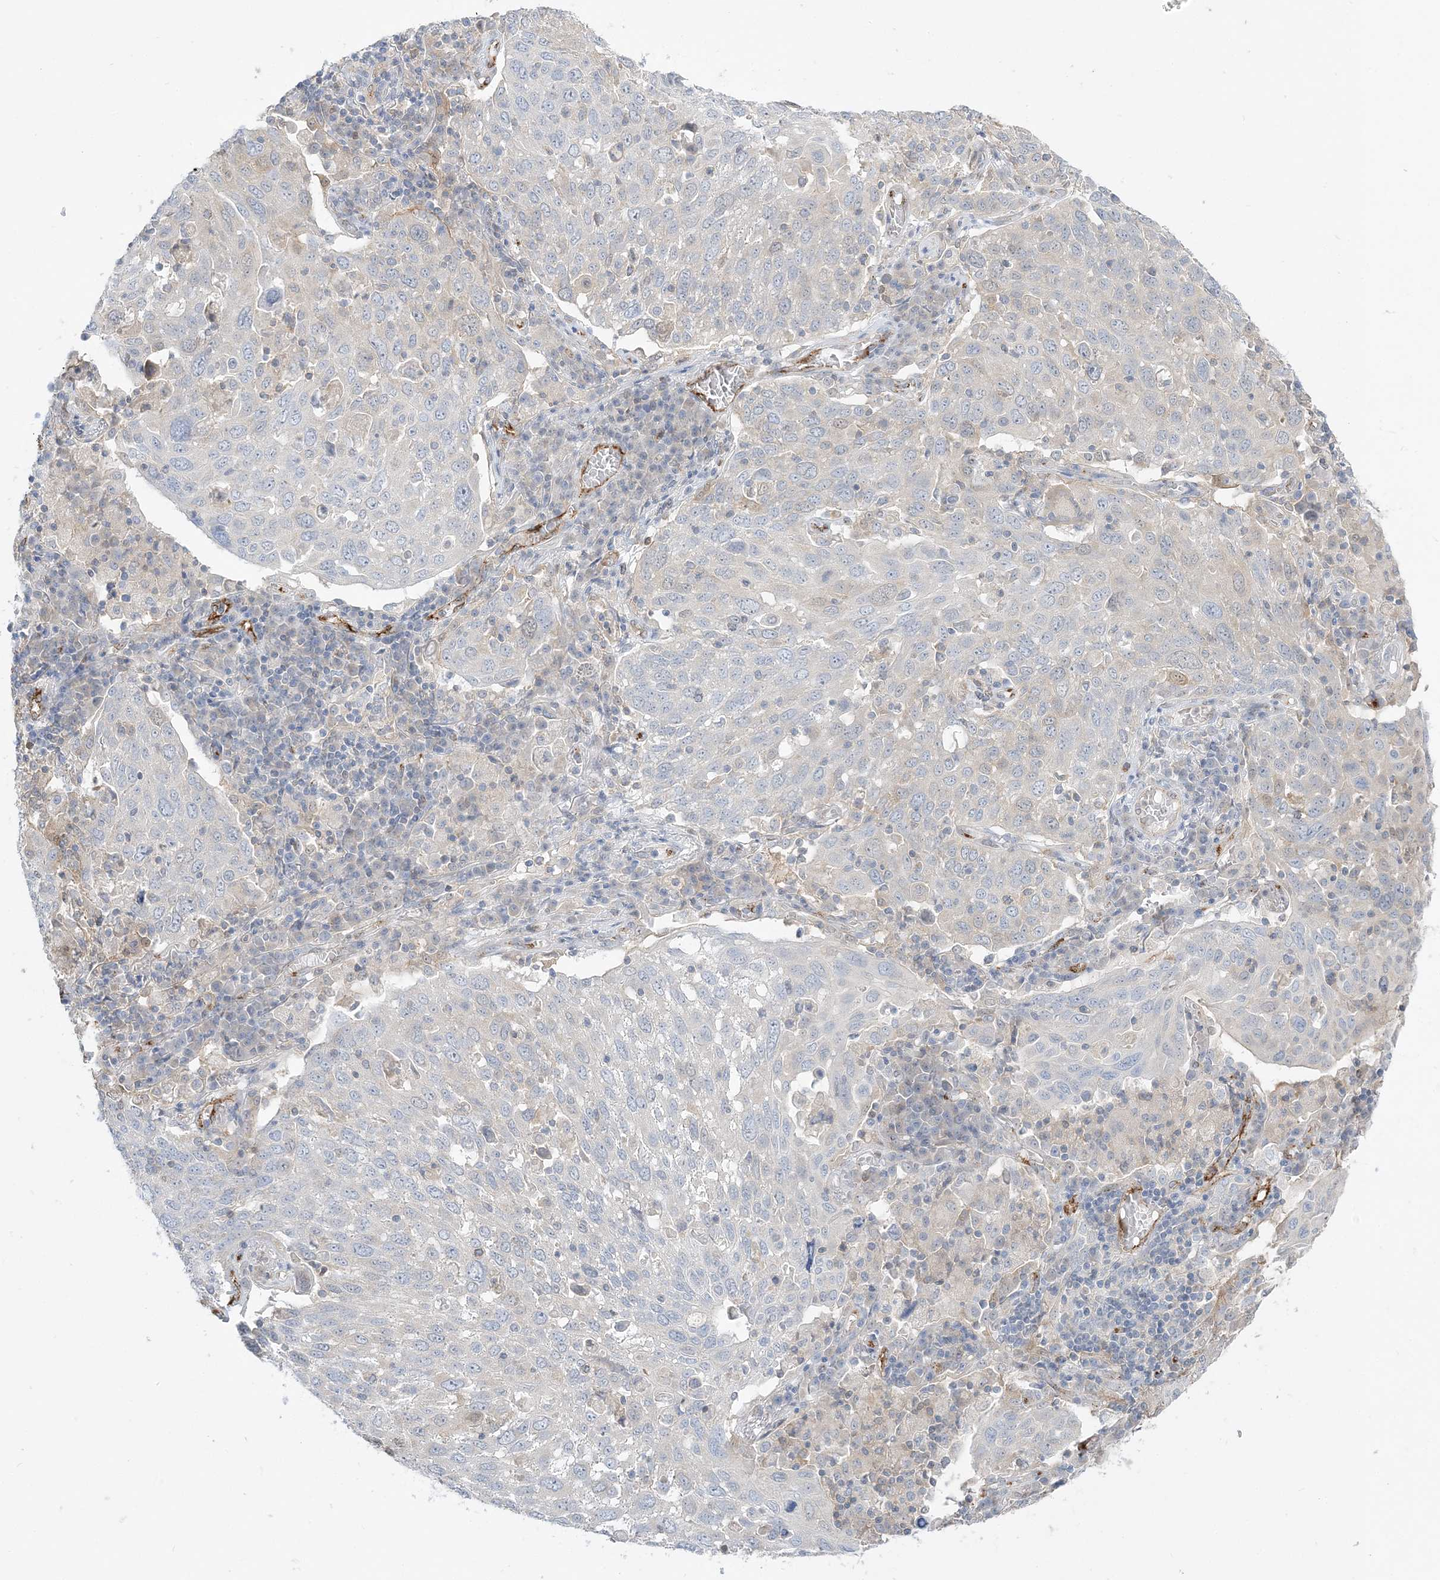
{"staining": {"intensity": "negative", "quantity": "none", "location": "none"}, "tissue": "lung cancer", "cell_type": "Tumor cells", "image_type": "cancer", "snomed": [{"axis": "morphology", "description": "Squamous cell carcinoma, NOS"}, {"axis": "topography", "description": "Lung"}], "caption": "Tumor cells are negative for brown protein staining in squamous cell carcinoma (lung). Nuclei are stained in blue.", "gene": "INPP1", "patient": {"sex": "male", "age": 65}}